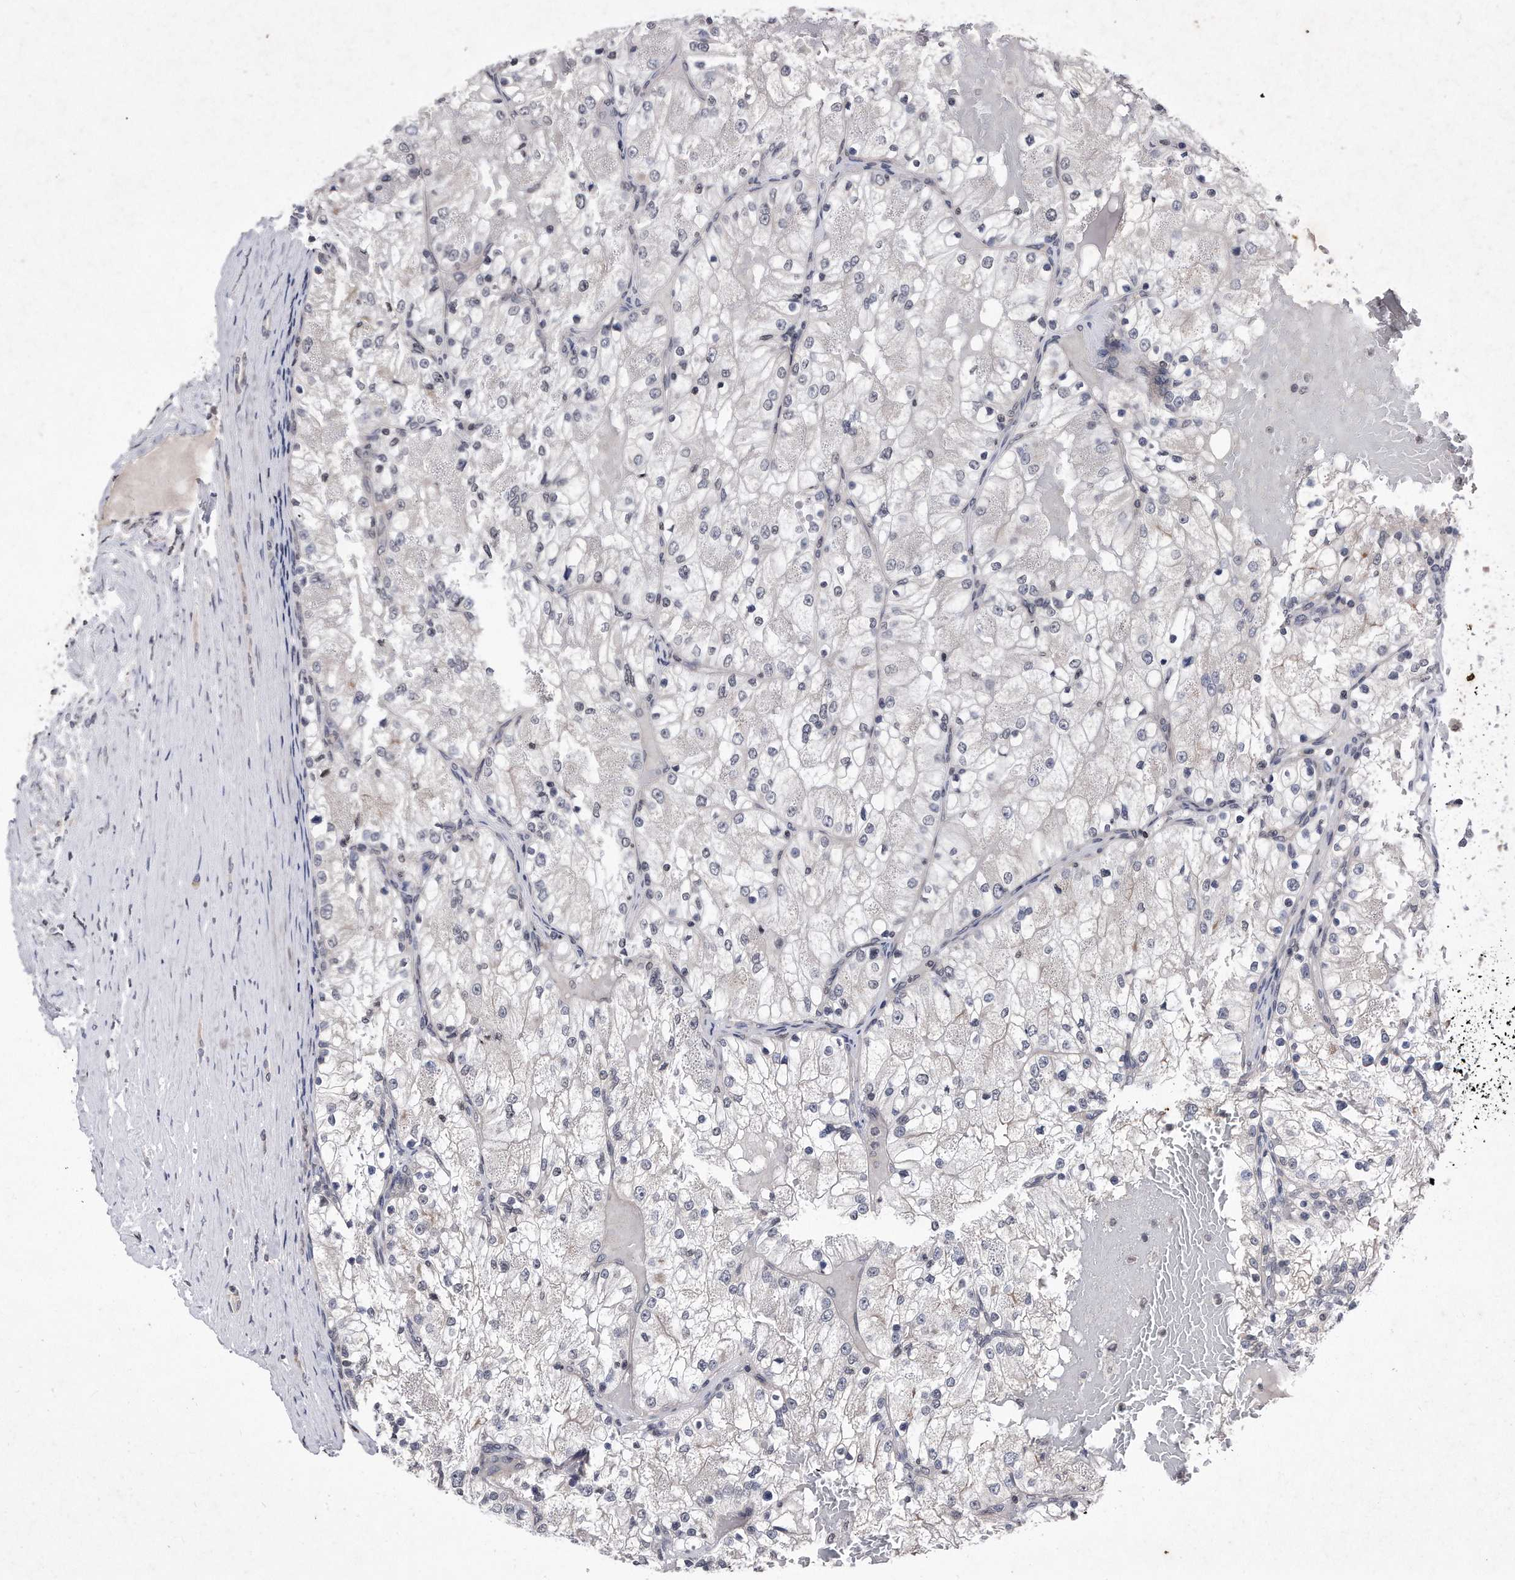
{"staining": {"intensity": "negative", "quantity": "none", "location": "none"}, "tissue": "renal cancer", "cell_type": "Tumor cells", "image_type": "cancer", "snomed": [{"axis": "morphology", "description": "Normal tissue, NOS"}, {"axis": "morphology", "description": "Adenocarcinoma, NOS"}, {"axis": "topography", "description": "Kidney"}], "caption": "The photomicrograph displays no staining of tumor cells in renal cancer. (DAB (3,3'-diaminobenzidine) immunohistochemistry (IHC) with hematoxylin counter stain).", "gene": "DAB1", "patient": {"sex": "male", "age": 68}}